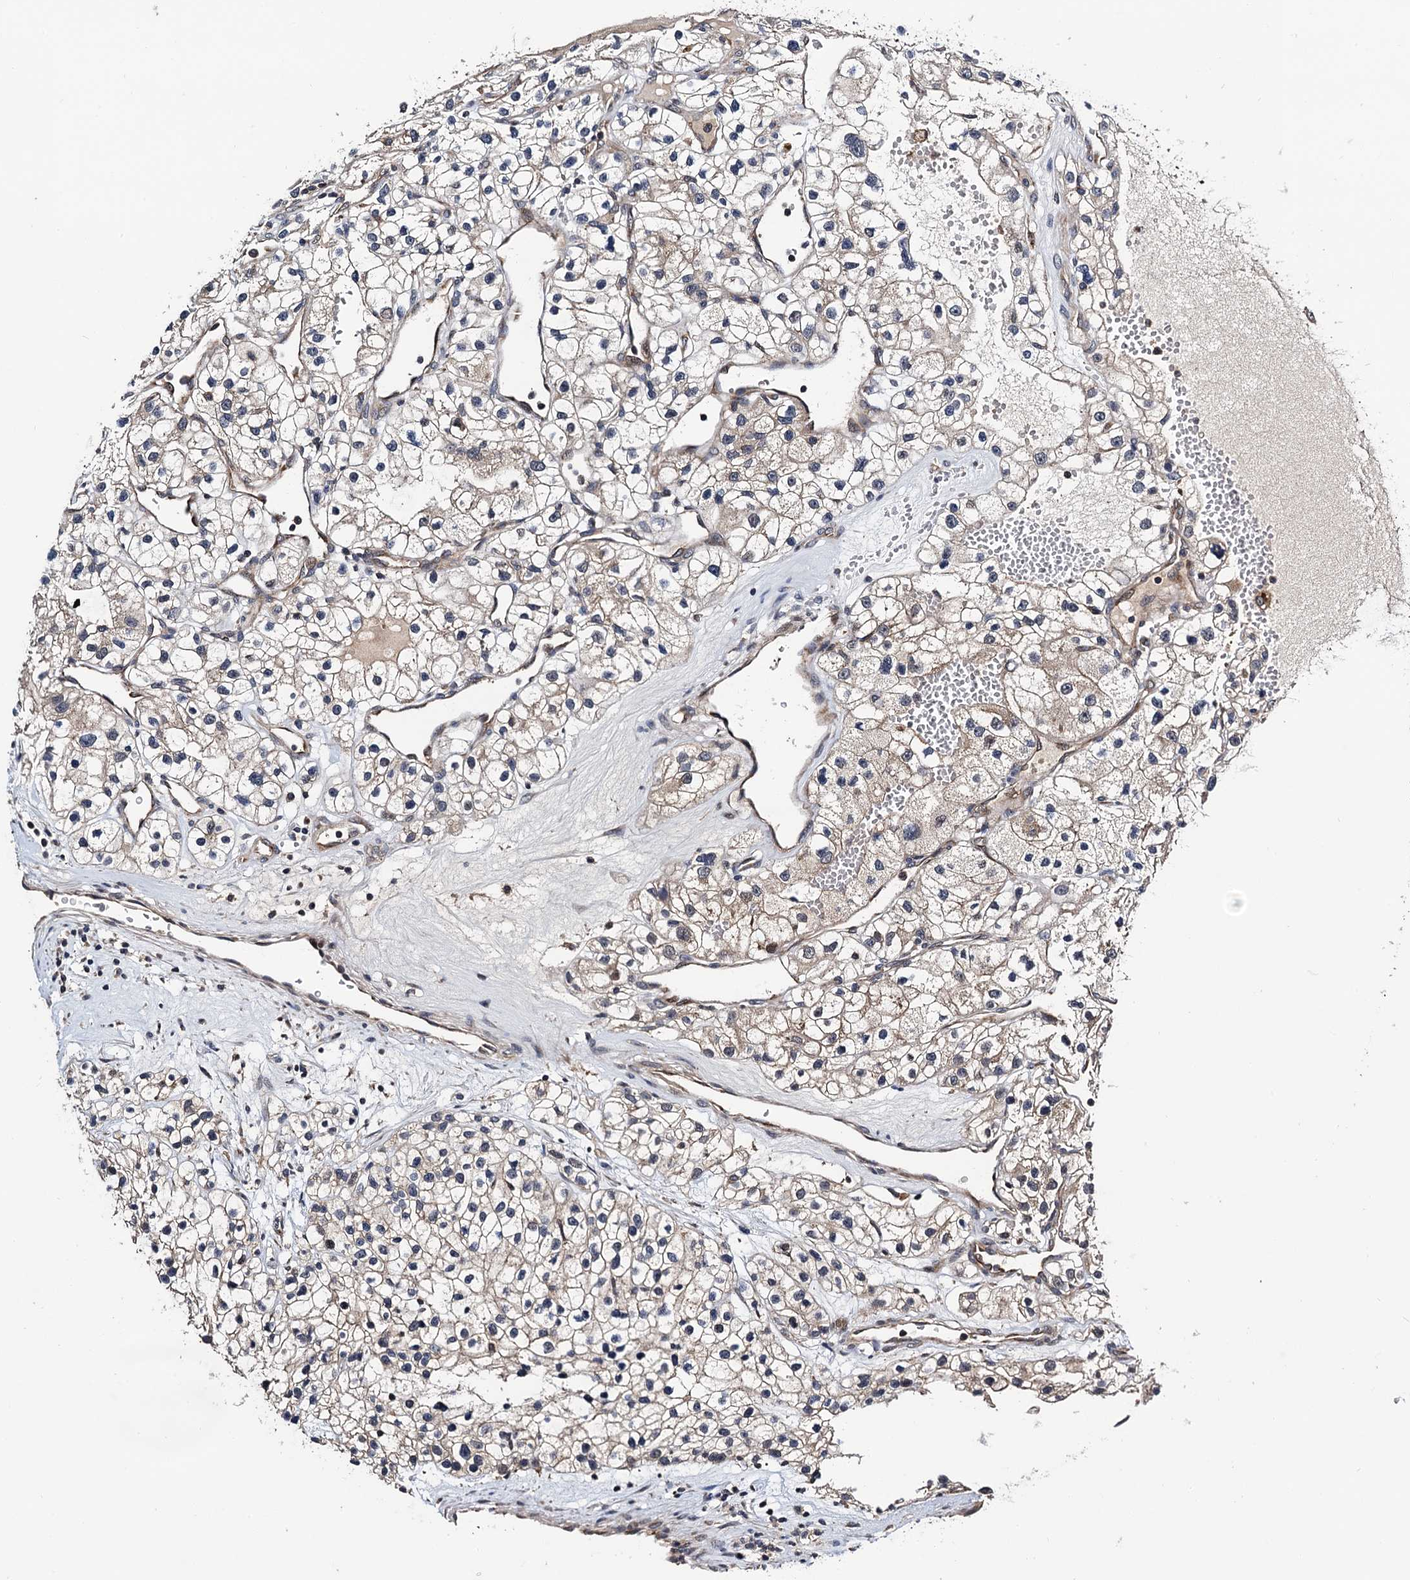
{"staining": {"intensity": "negative", "quantity": "none", "location": "none"}, "tissue": "renal cancer", "cell_type": "Tumor cells", "image_type": "cancer", "snomed": [{"axis": "morphology", "description": "Adenocarcinoma, NOS"}, {"axis": "topography", "description": "Kidney"}], "caption": "An IHC image of renal adenocarcinoma is shown. There is no staining in tumor cells of renal adenocarcinoma. Brightfield microscopy of immunohistochemistry (IHC) stained with DAB (3,3'-diaminobenzidine) (brown) and hematoxylin (blue), captured at high magnification.", "gene": "NAA16", "patient": {"sex": "female", "age": 57}}